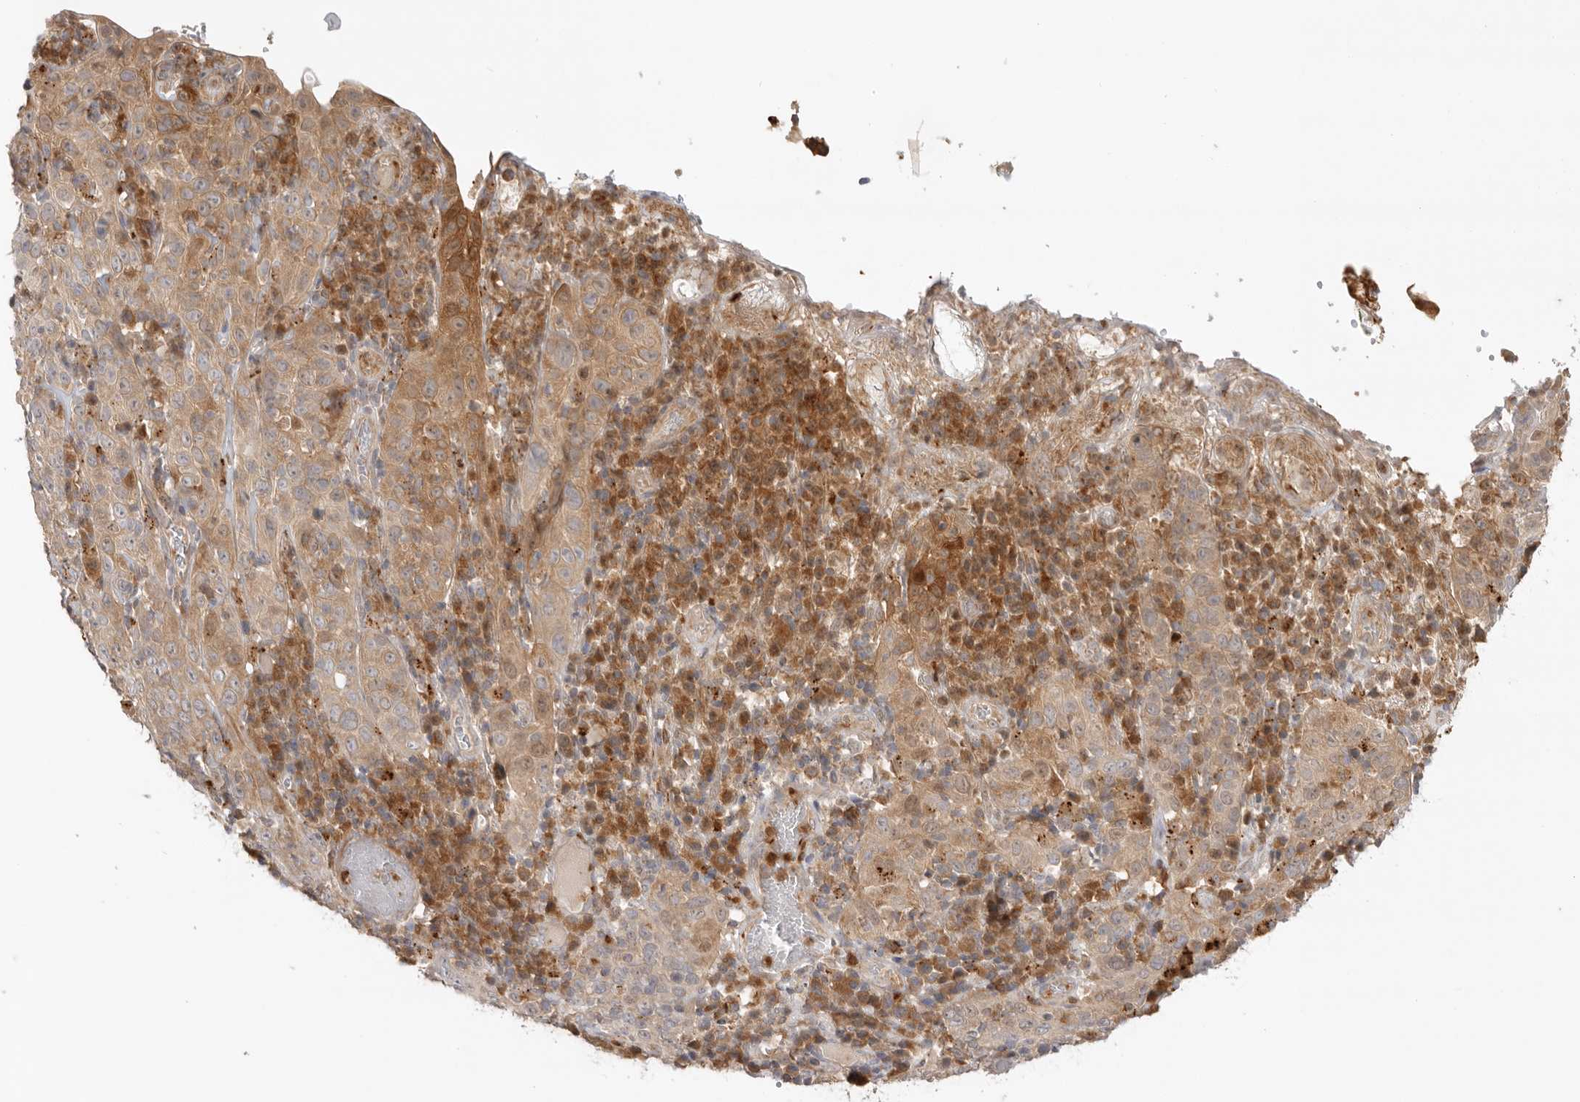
{"staining": {"intensity": "strong", "quantity": ">75%", "location": "cytoplasmic/membranous"}, "tissue": "cervical cancer", "cell_type": "Tumor cells", "image_type": "cancer", "snomed": [{"axis": "morphology", "description": "Squamous cell carcinoma, NOS"}, {"axis": "topography", "description": "Cervix"}], "caption": "Tumor cells reveal high levels of strong cytoplasmic/membranous staining in about >75% of cells in human cervical cancer.", "gene": "GNE", "patient": {"sex": "female", "age": 46}}